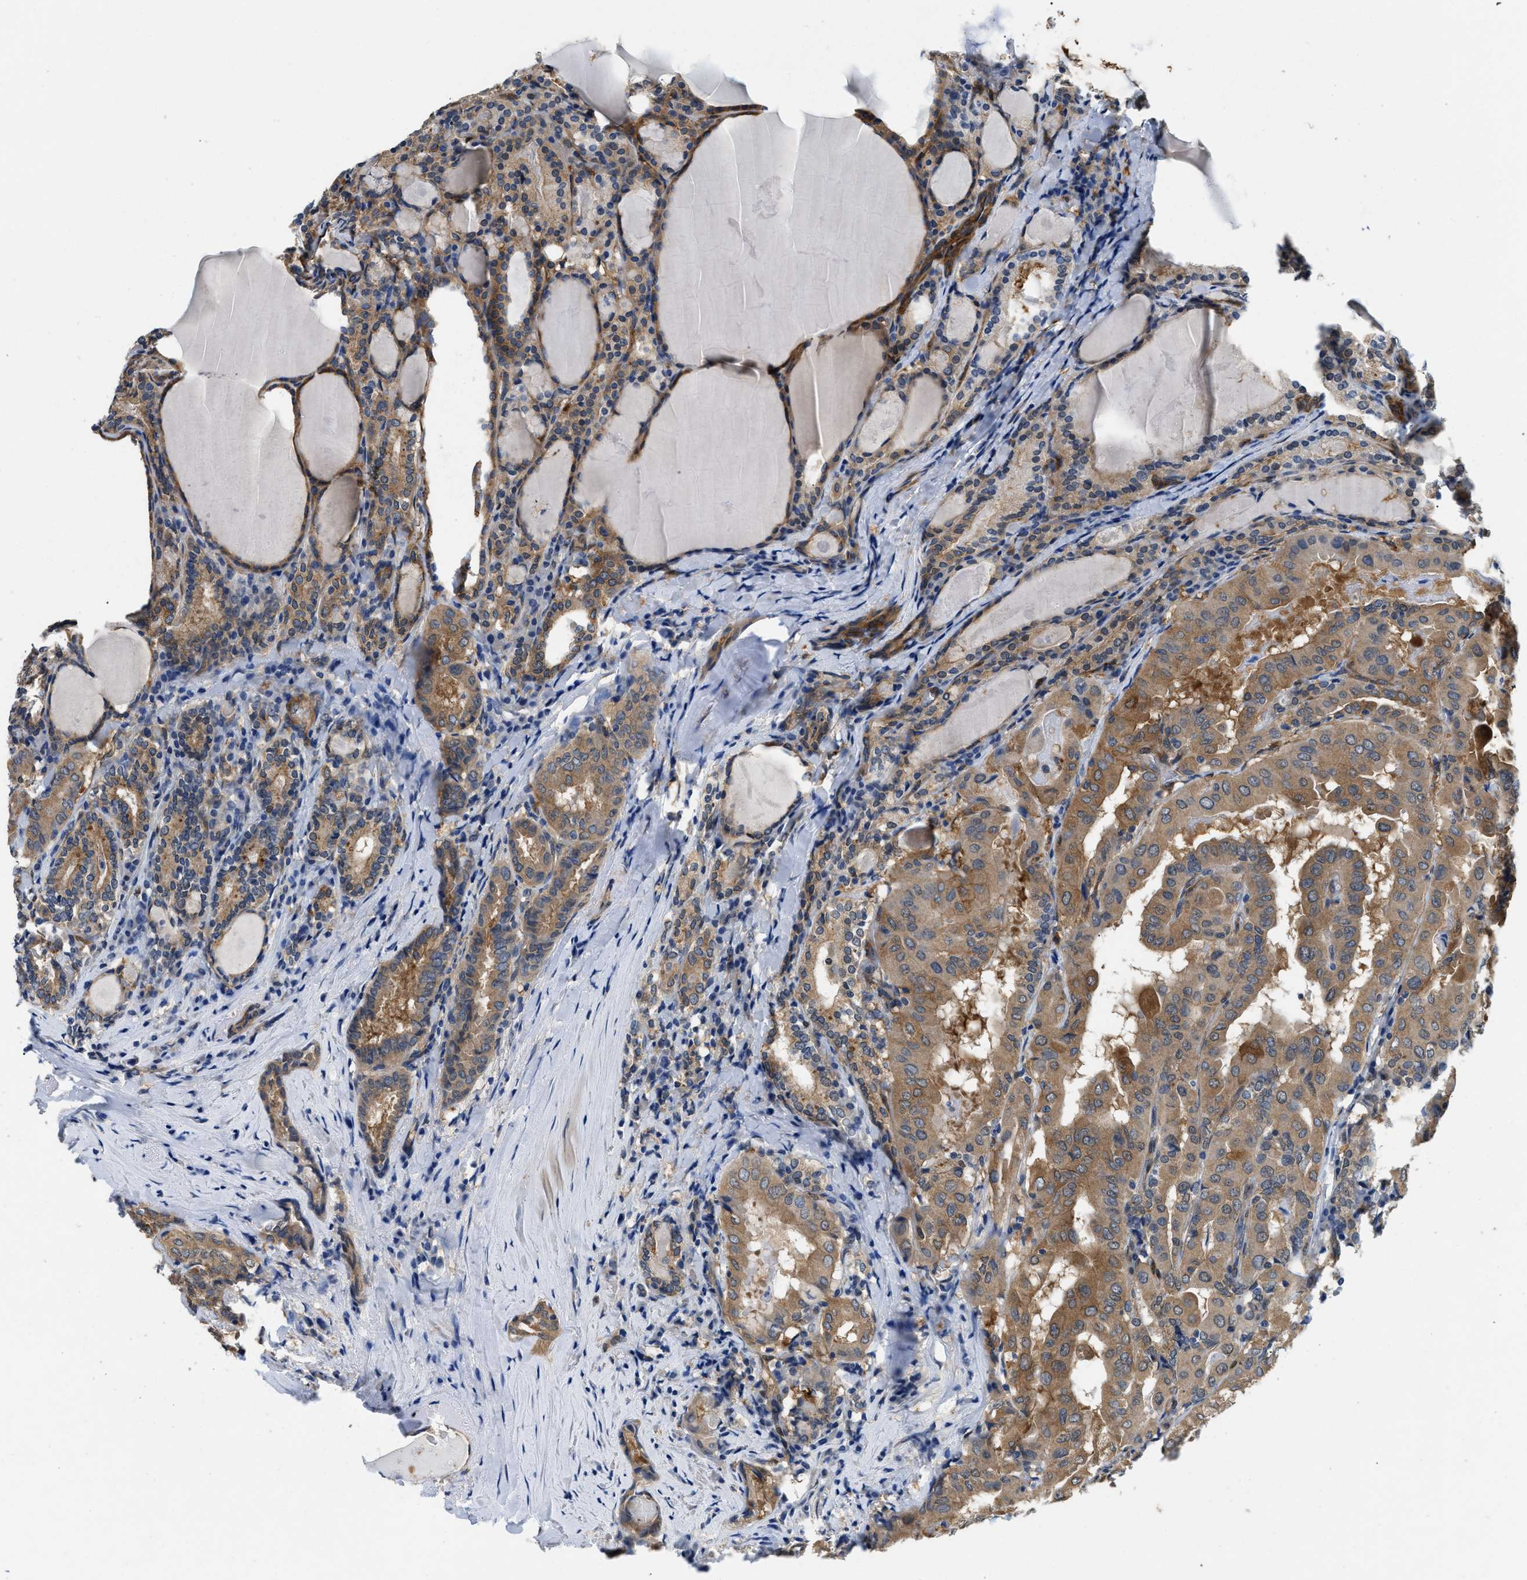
{"staining": {"intensity": "moderate", "quantity": ">75%", "location": "cytoplasmic/membranous"}, "tissue": "thyroid cancer", "cell_type": "Tumor cells", "image_type": "cancer", "snomed": [{"axis": "morphology", "description": "Papillary adenocarcinoma, NOS"}, {"axis": "topography", "description": "Thyroid gland"}], "caption": "Tumor cells display medium levels of moderate cytoplasmic/membranous positivity in approximately >75% of cells in human papillary adenocarcinoma (thyroid).", "gene": "RAPH1", "patient": {"sex": "female", "age": 42}}